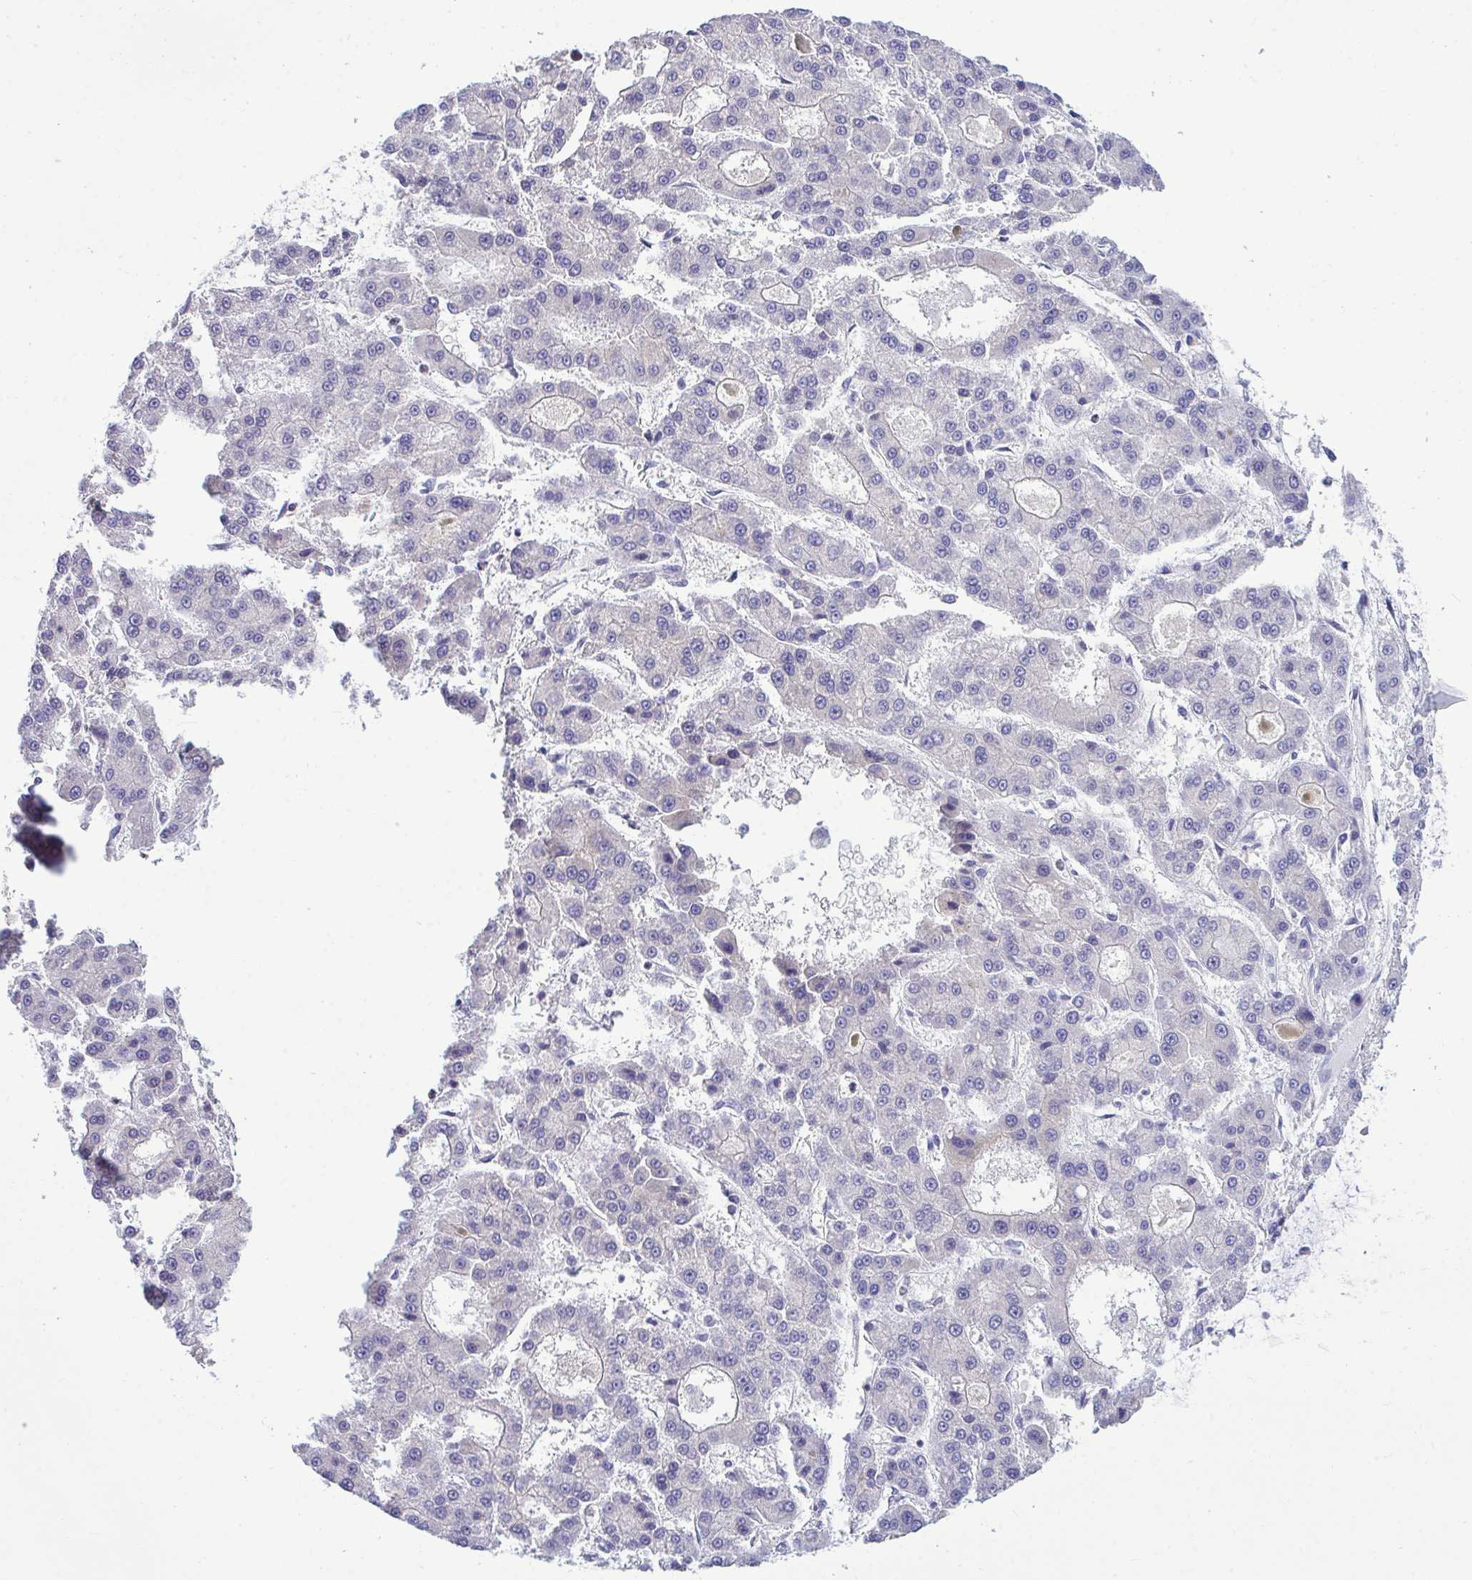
{"staining": {"intensity": "negative", "quantity": "none", "location": "none"}, "tissue": "liver cancer", "cell_type": "Tumor cells", "image_type": "cancer", "snomed": [{"axis": "morphology", "description": "Carcinoma, Hepatocellular, NOS"}, {"axis": "topography", "description": "Liver"}], "caption": "There is no significant staining in tumor cells of liver cancer (hepatocellular carcinoma).", "gene": "PIGK", "patient": {"sex": "male", "age": 70}}